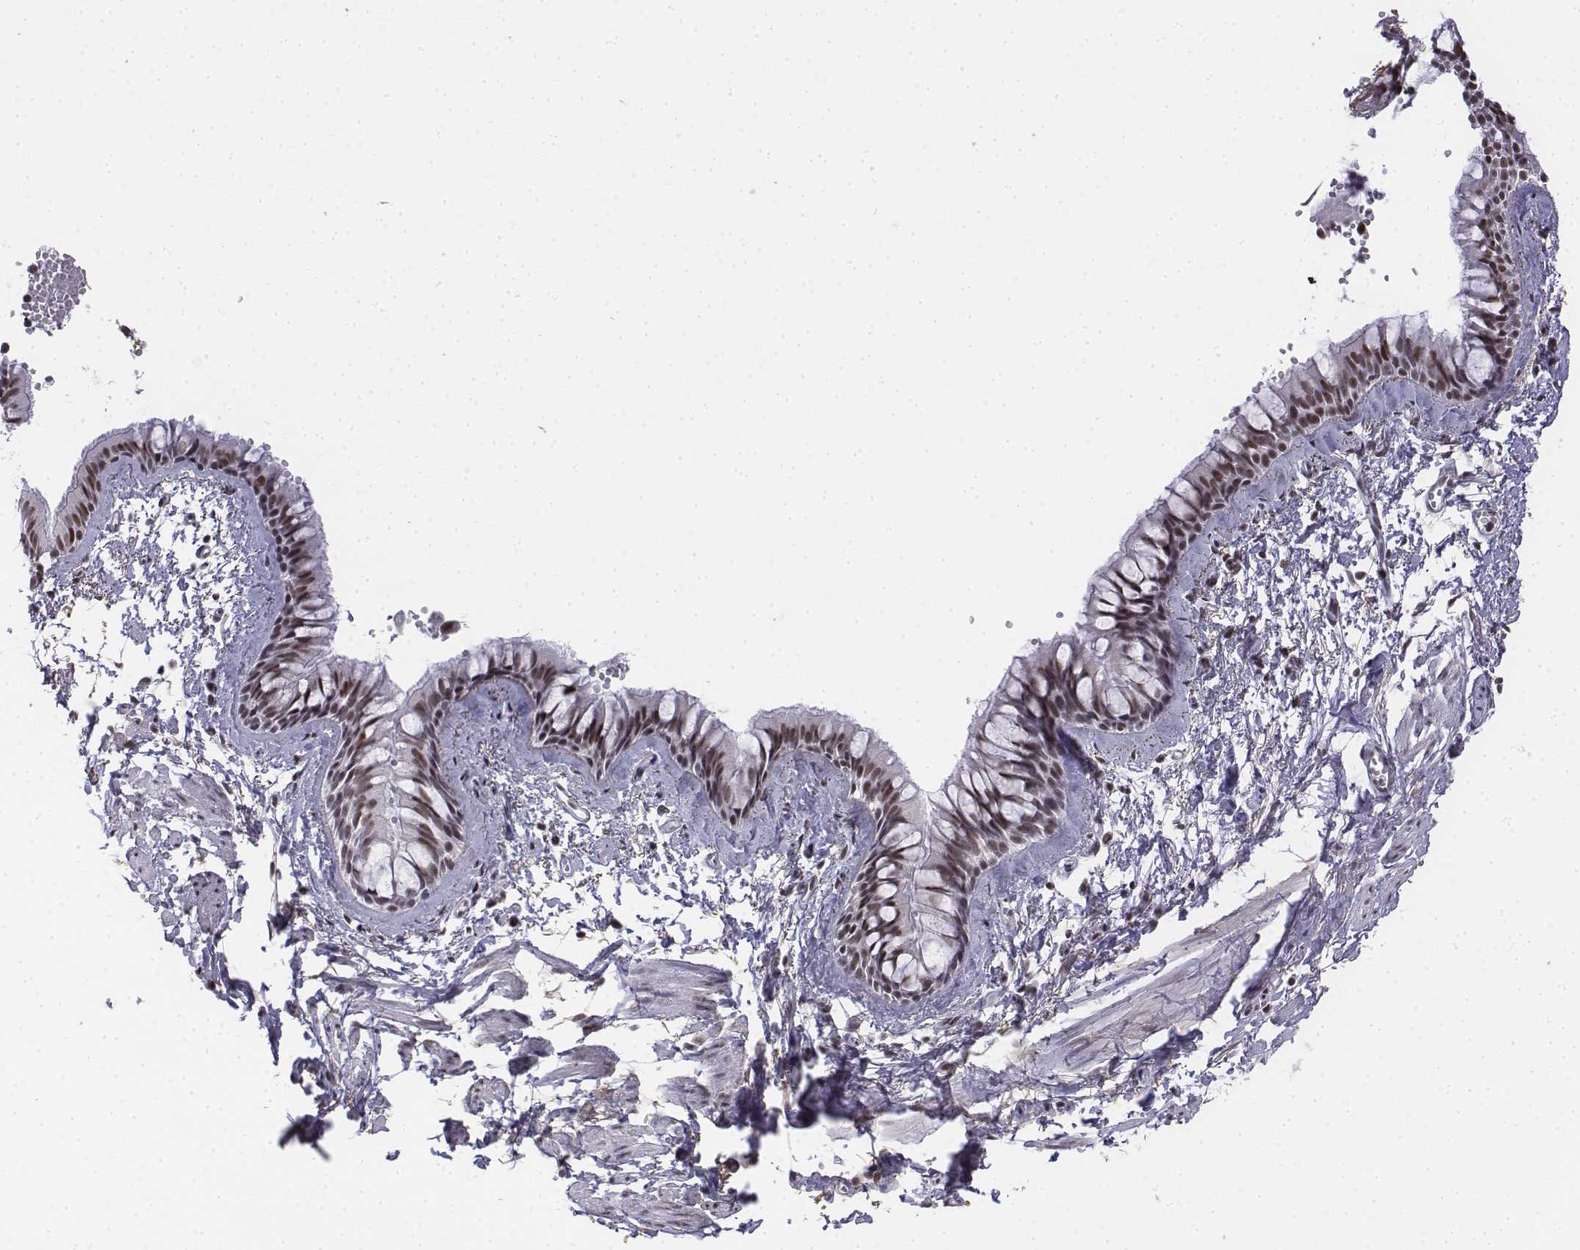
{"staining": {"intensity": "strong", "quantity": ">75%", "location": "nuclear"}, "tissue": "bronchus", "cell_type": "Respiratory epithelial cells", "image_type": "normal", "snomed": [{"axis": "morphology", "description": "Normal tissue, NOS"}, {"axis": "topography", "description": "Bronchus"}], "caption": "Immunohistochemistry (IHC) histopathology image of normal bronchus: human bronchus stained using immunohistochemistry (IHC) shows high levels of strong protein expression localized specifically in the nuclear of respiratory epithelial cells, appearing as a nuclear brown color.", "gene": "SETD1A", "patient": {"sex": "female", "age": 59}}